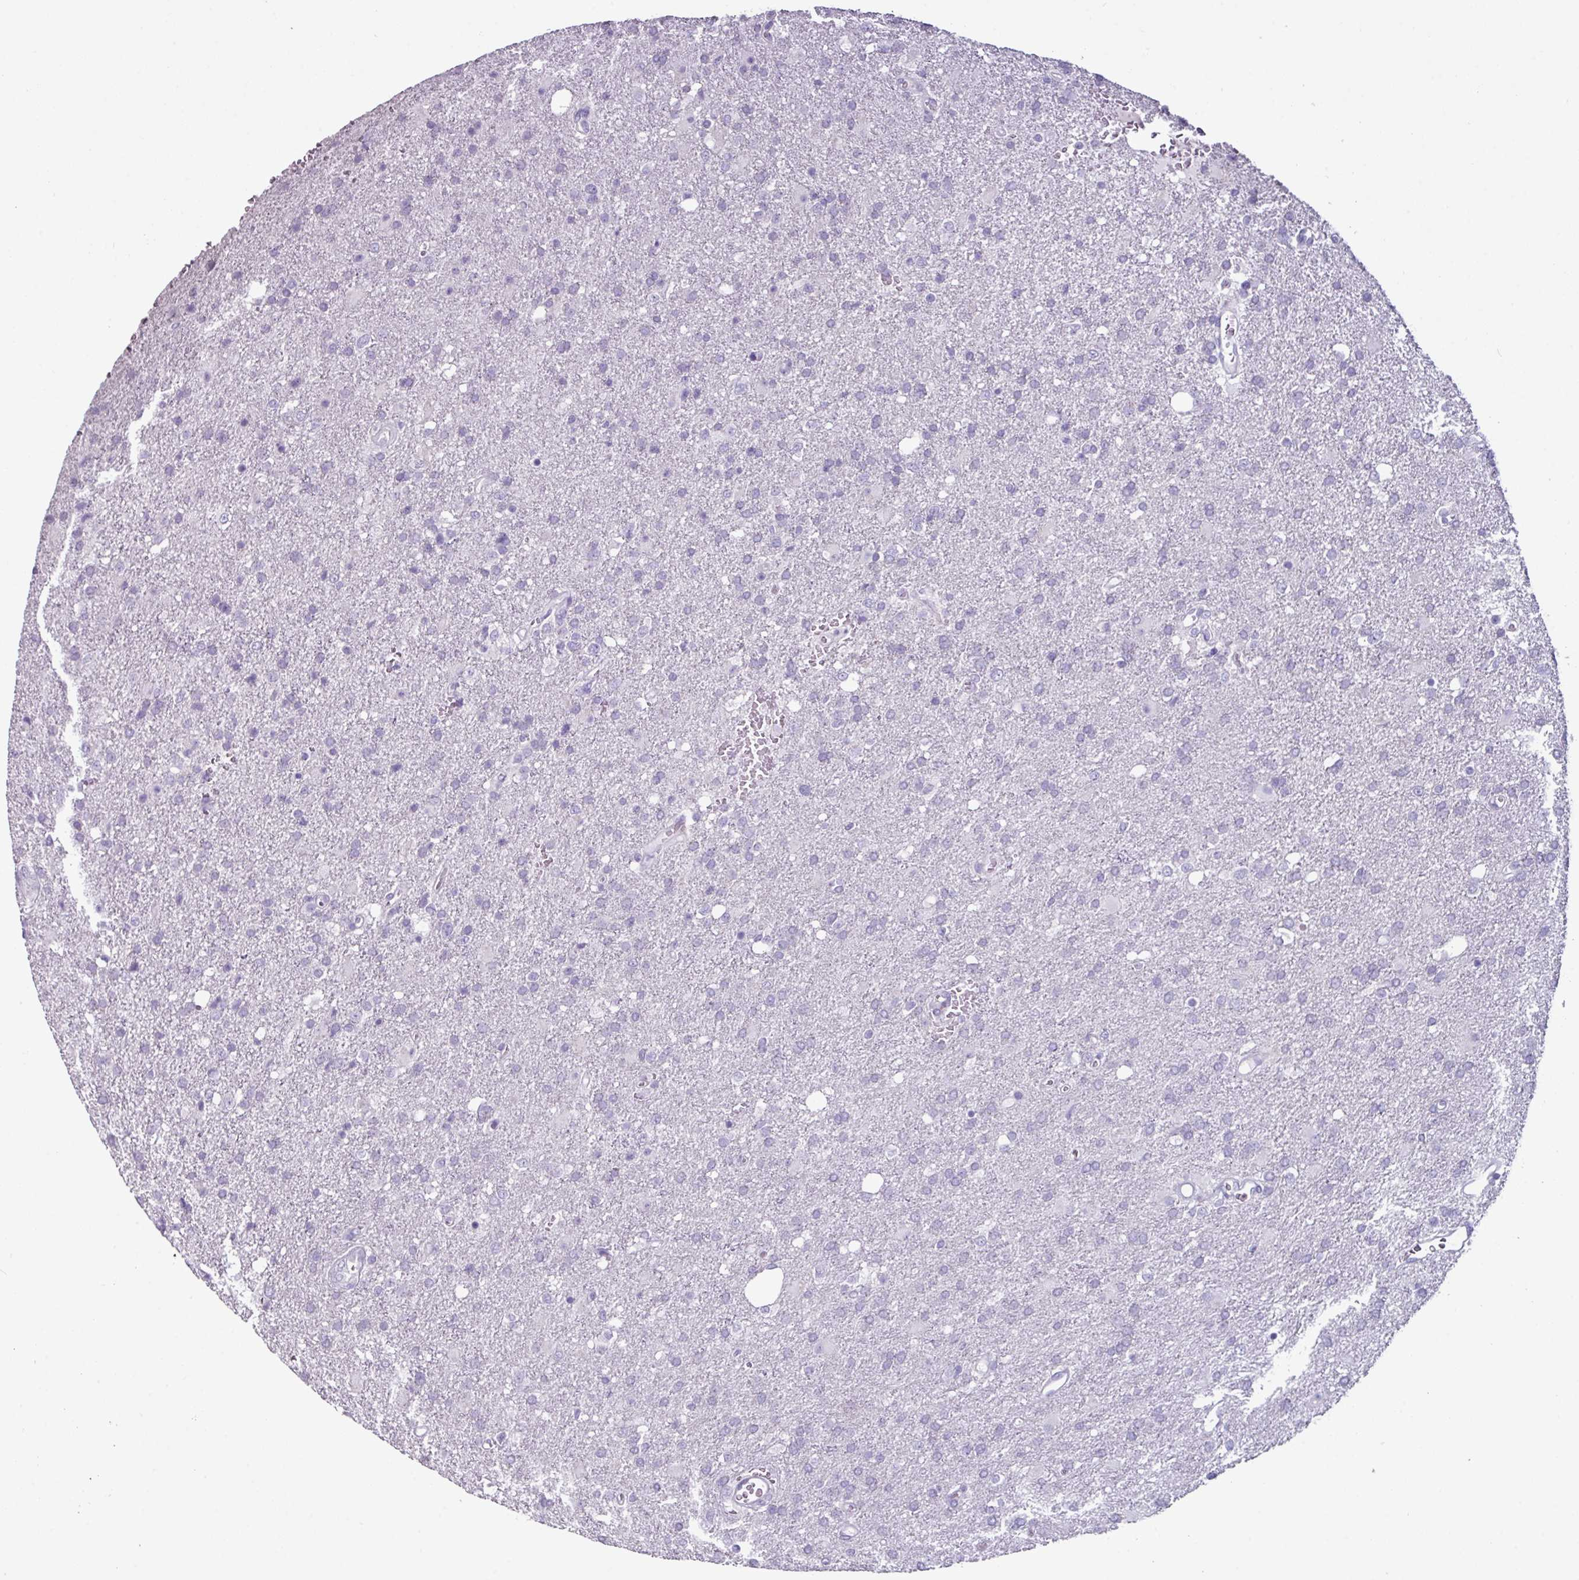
{"staining": {"intensity": "negative", "quantity": "none", "location": "none"}, "tissue": "glioma", "cell_type": "Tumor cells", "image_type": "cancer", "snomed": [{"axis": "morphology", "description": "Glioma, malignant, High grade"}, {"axis": "topography", "description": "Brain"}], "caption": "The immunohistochemistry (IHC) photomicrograph has no significant expression in tumor cells of malignant glioma (high-grade) tissue.", "gene": "GLP2R", "patient": {"sex": "female", "age": 74}}